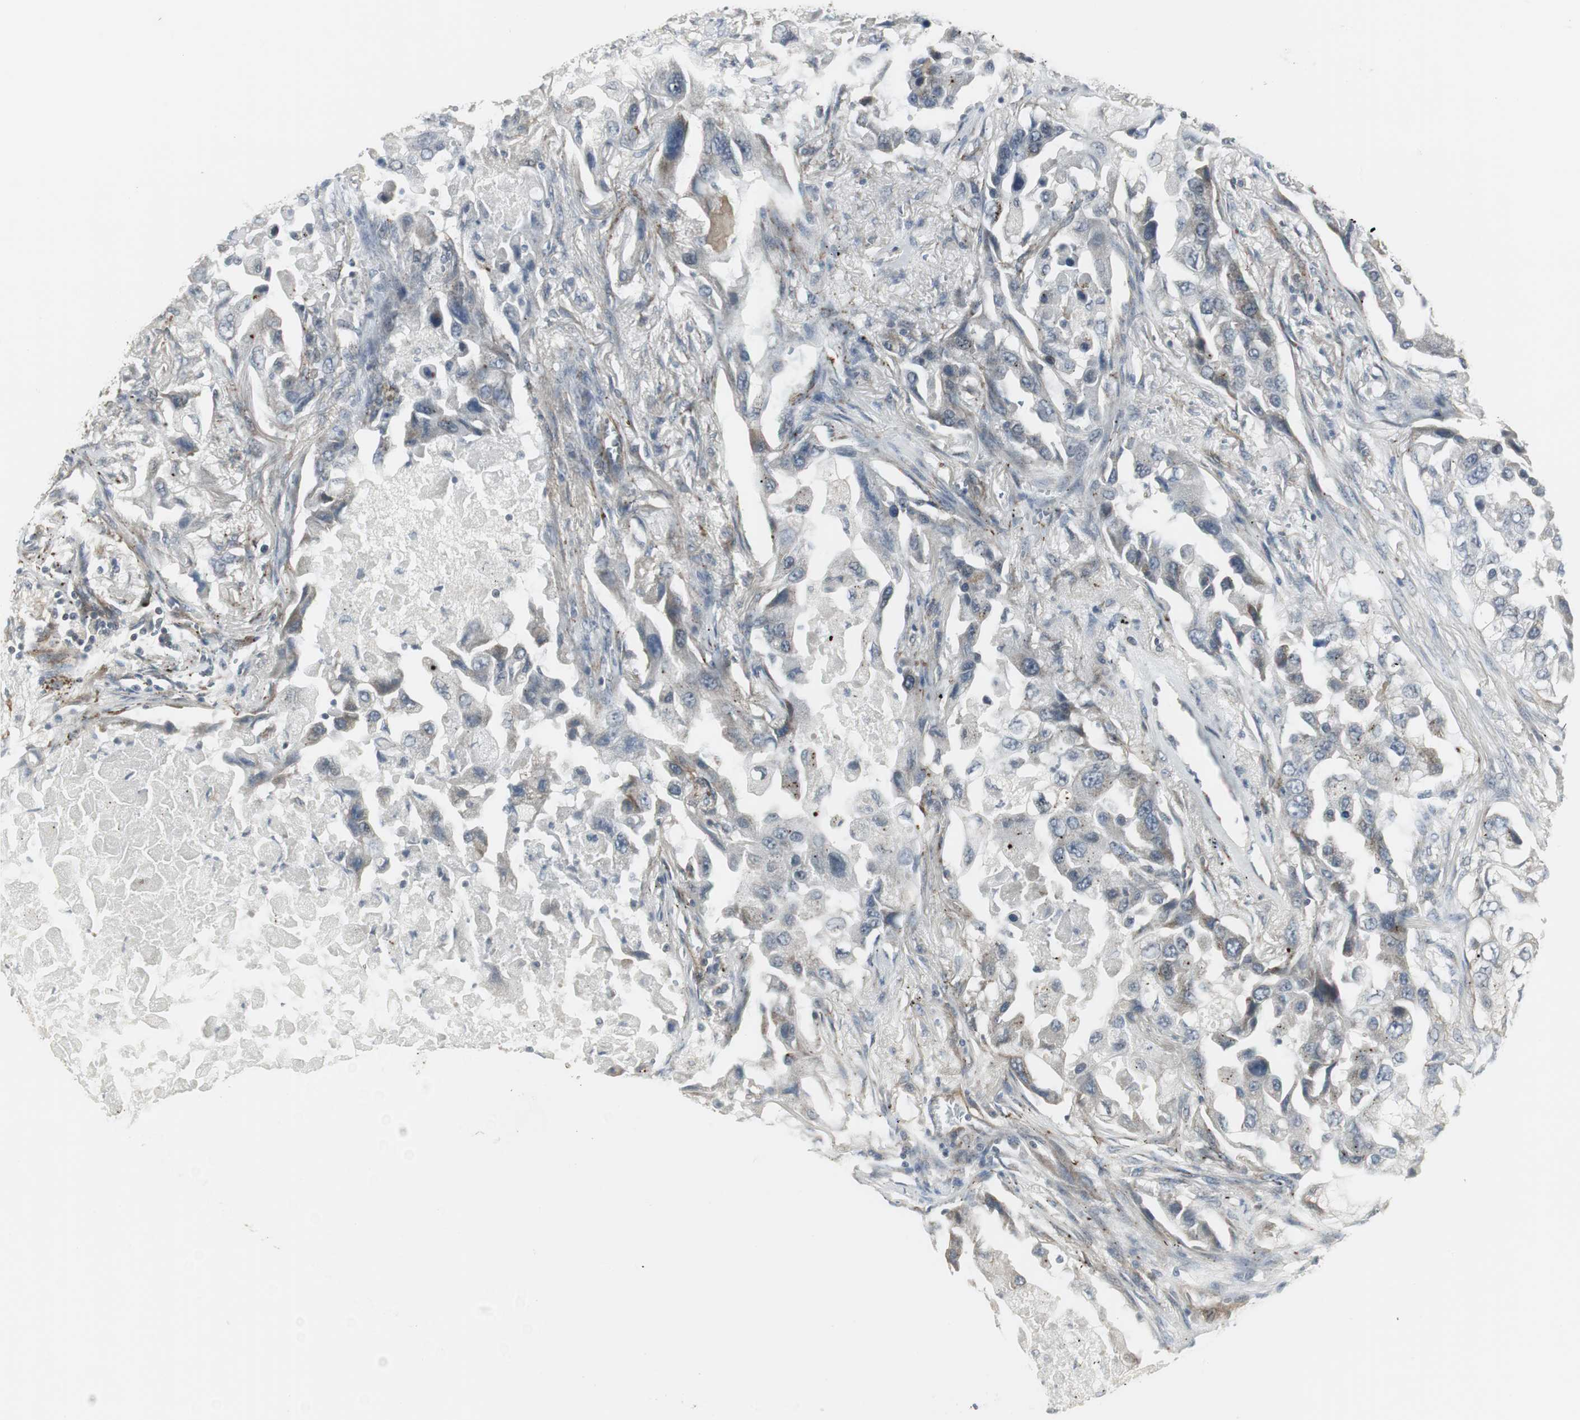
{"staining": {"intensity": "weak", "quantity": "<25%", "location": "cytoplasmic/membranous"}, "tissue": "lung cancer", "cell_type": "Tumor cells", "image_type": "cancer", "snomed": [{"axis": "morphology", "description": "Adenocarcinoma, NOS"}, {"axis": "topography", "description": "Lung"}], "caption": "Micrograph shows no protein positivity in tumor cells of lung adenocarcinoma tissue.", "gene": "SCYL3", "patient": {"sex": "female", "age": 65}}